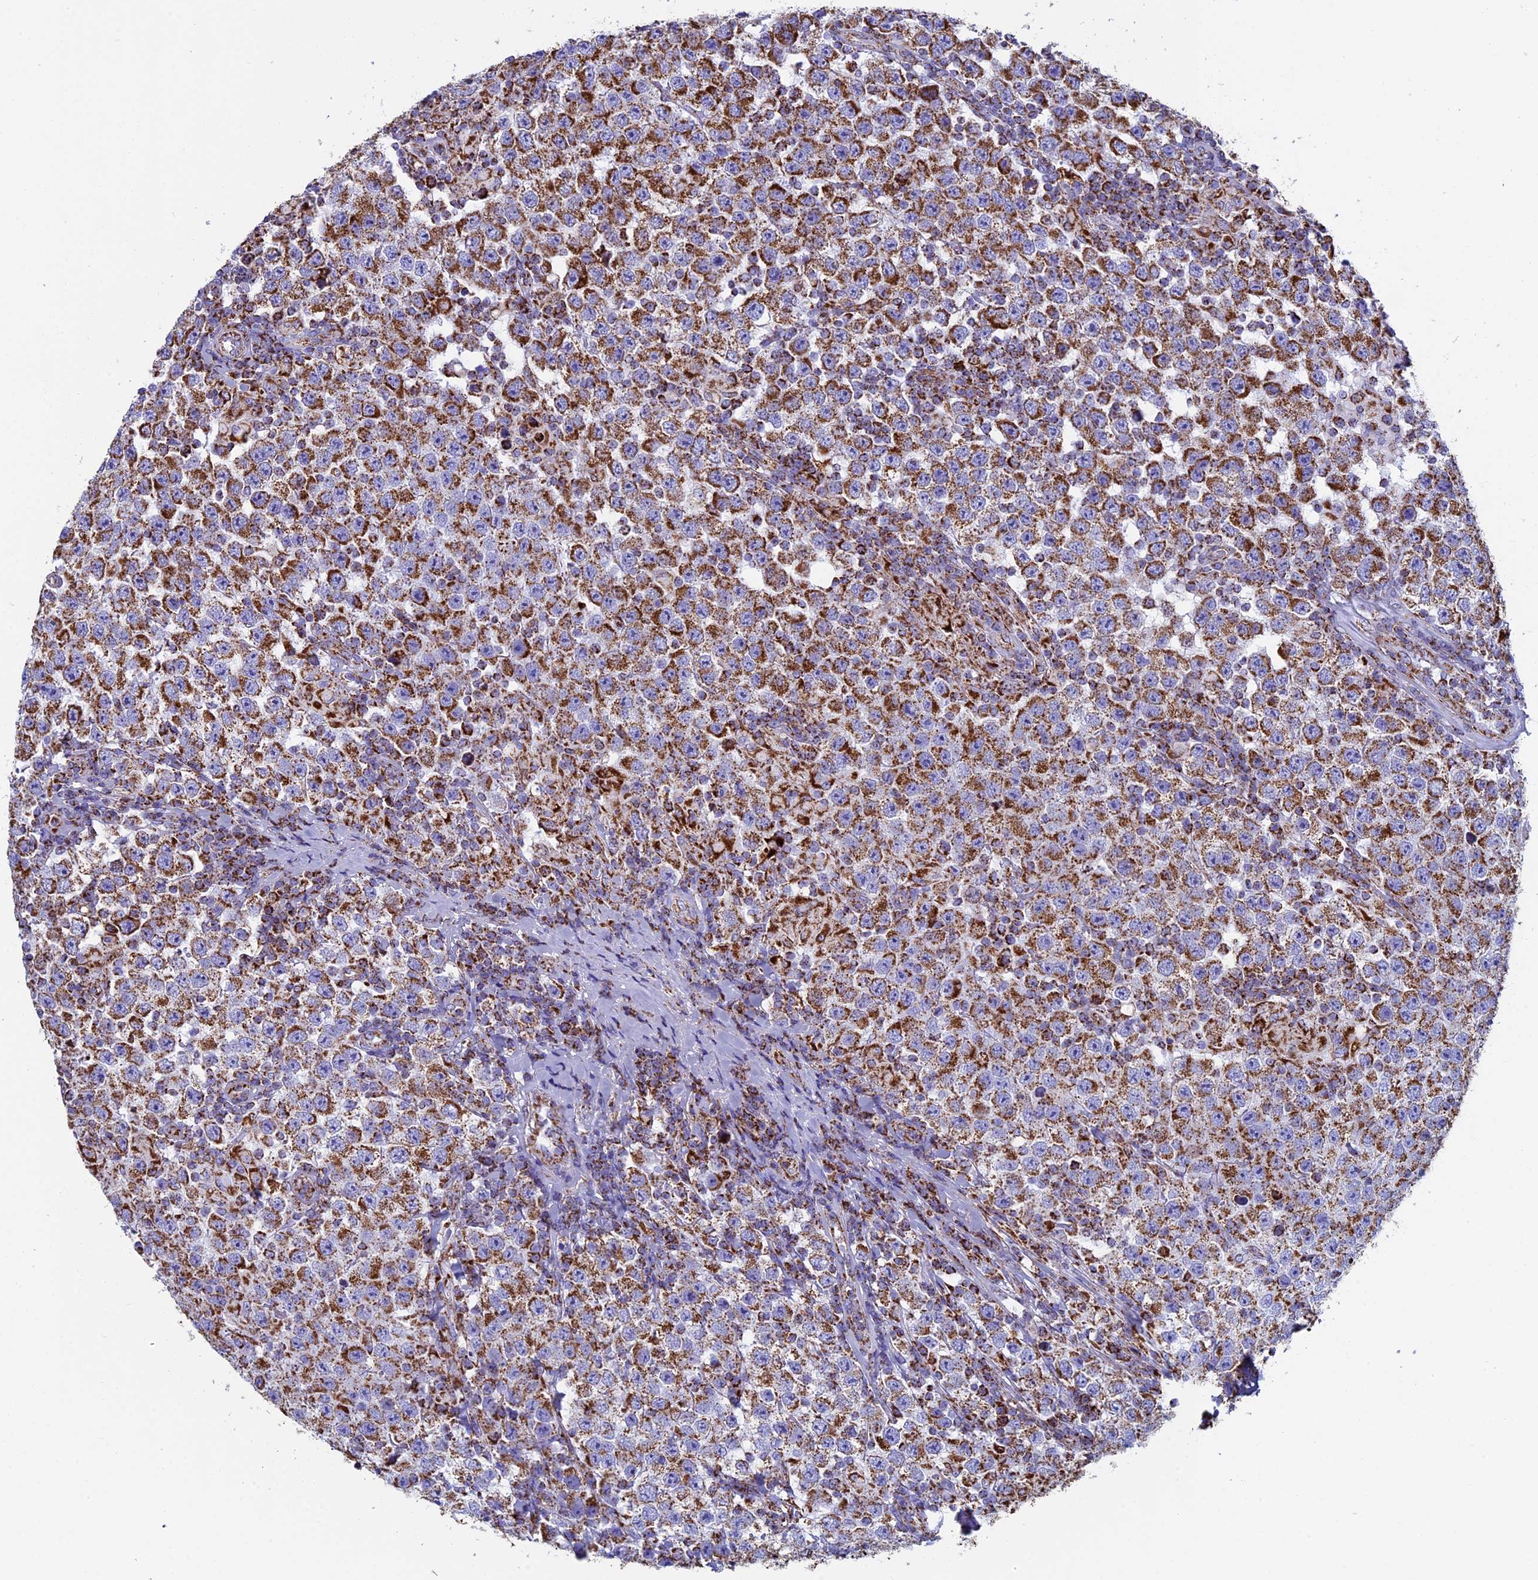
{"staining": {"intensity": "strong", "quantity": ">75%", "location": "cytoplasmic/membranous"}, "tissue": "testis cancer", "cell_type": "Tumor cells", "image_type": "cancer", "snomed": [{"axis": "morphology", "description": "Normal tissue, NOS"}, {"axis": "morphology", "description": "Urothelial carcinoma, High grade"}, {"axis": "morphology", "description": "Seminoma, NOS"}, {"axis": "morphology", "description": "Carcinoma, Embryonal, NOS"}, {"axis": "topography", "description": "Urinary bladder"}, {"axis": "topography", "description": "Testis"}], "caption": "Immunohistochemistry (IHC) image of neoplastic tissue: testis cancer stained using immunohistochemistry (IHC) displays high levels of strong protein expression localized specifically in the cytoplasmic/membranous of tumor cells, appearing as a cytoplasmic/membranous brown color.", "gene": "UQCRFS1", "patient": {"sex": "male", "age": 41}}